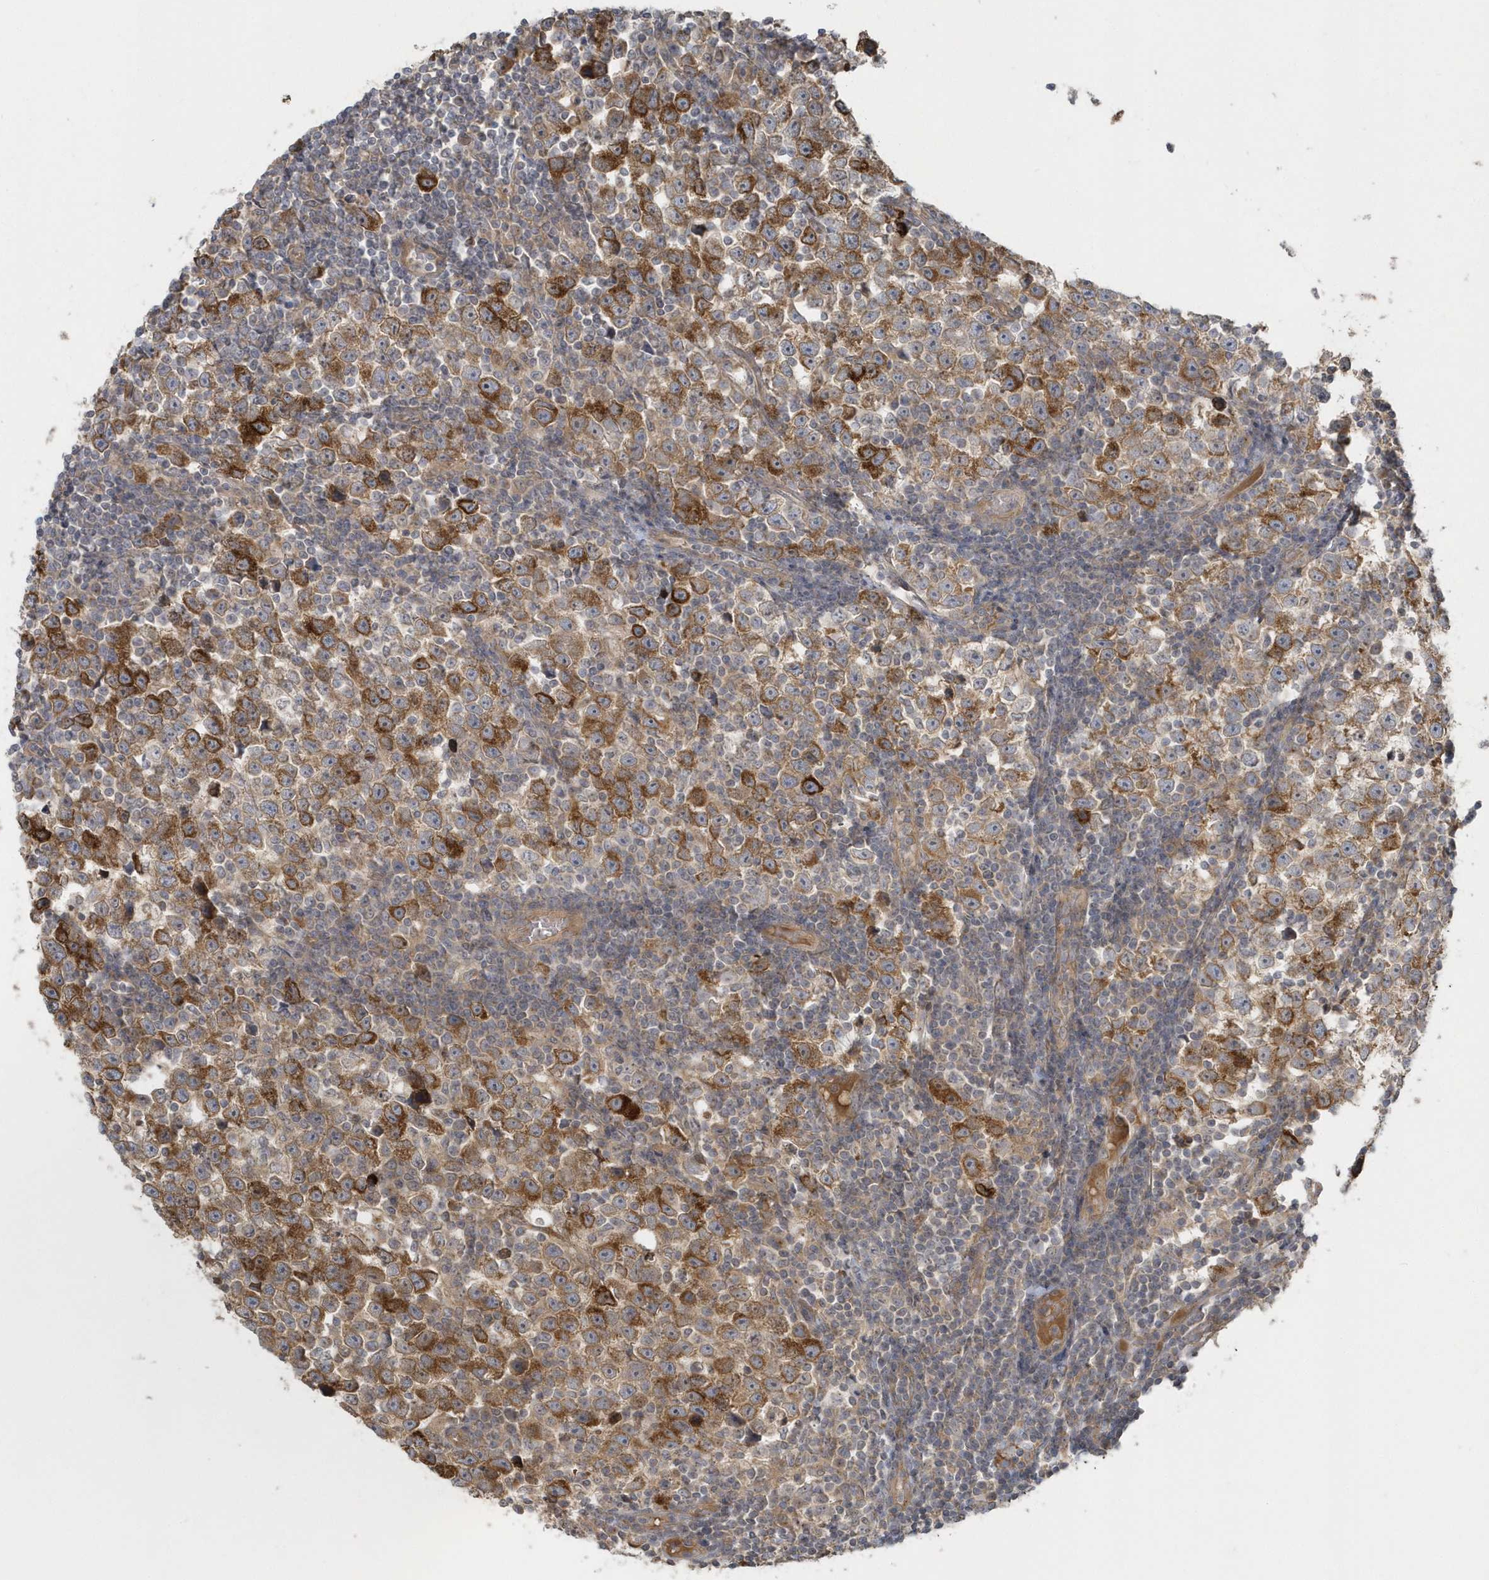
{"staining": {"intensity": "moderate", "quantity": ">75%", "location": "cytoplasmic/membranous"}, "tissue": "testis cancer", "cell_type": "Tumor cells", "image_type": "cancer", "snomed": [{"axis": "morphology", "description": "Normal tissue, NOS"}, {"axis": "morphology", "description": "Seminoma, NOS"}, {"axis": "topography", "description": "Testis"}], "caption": "A high-resolution micrograph shows immunohistochemistry staining of testis cancer, which reveals moderate cytoplasmic/membranous positivity in approximately >75% of tumor cells.", "gene": "ACTR1A", "patient": {"sex": "male", "age": 43}}